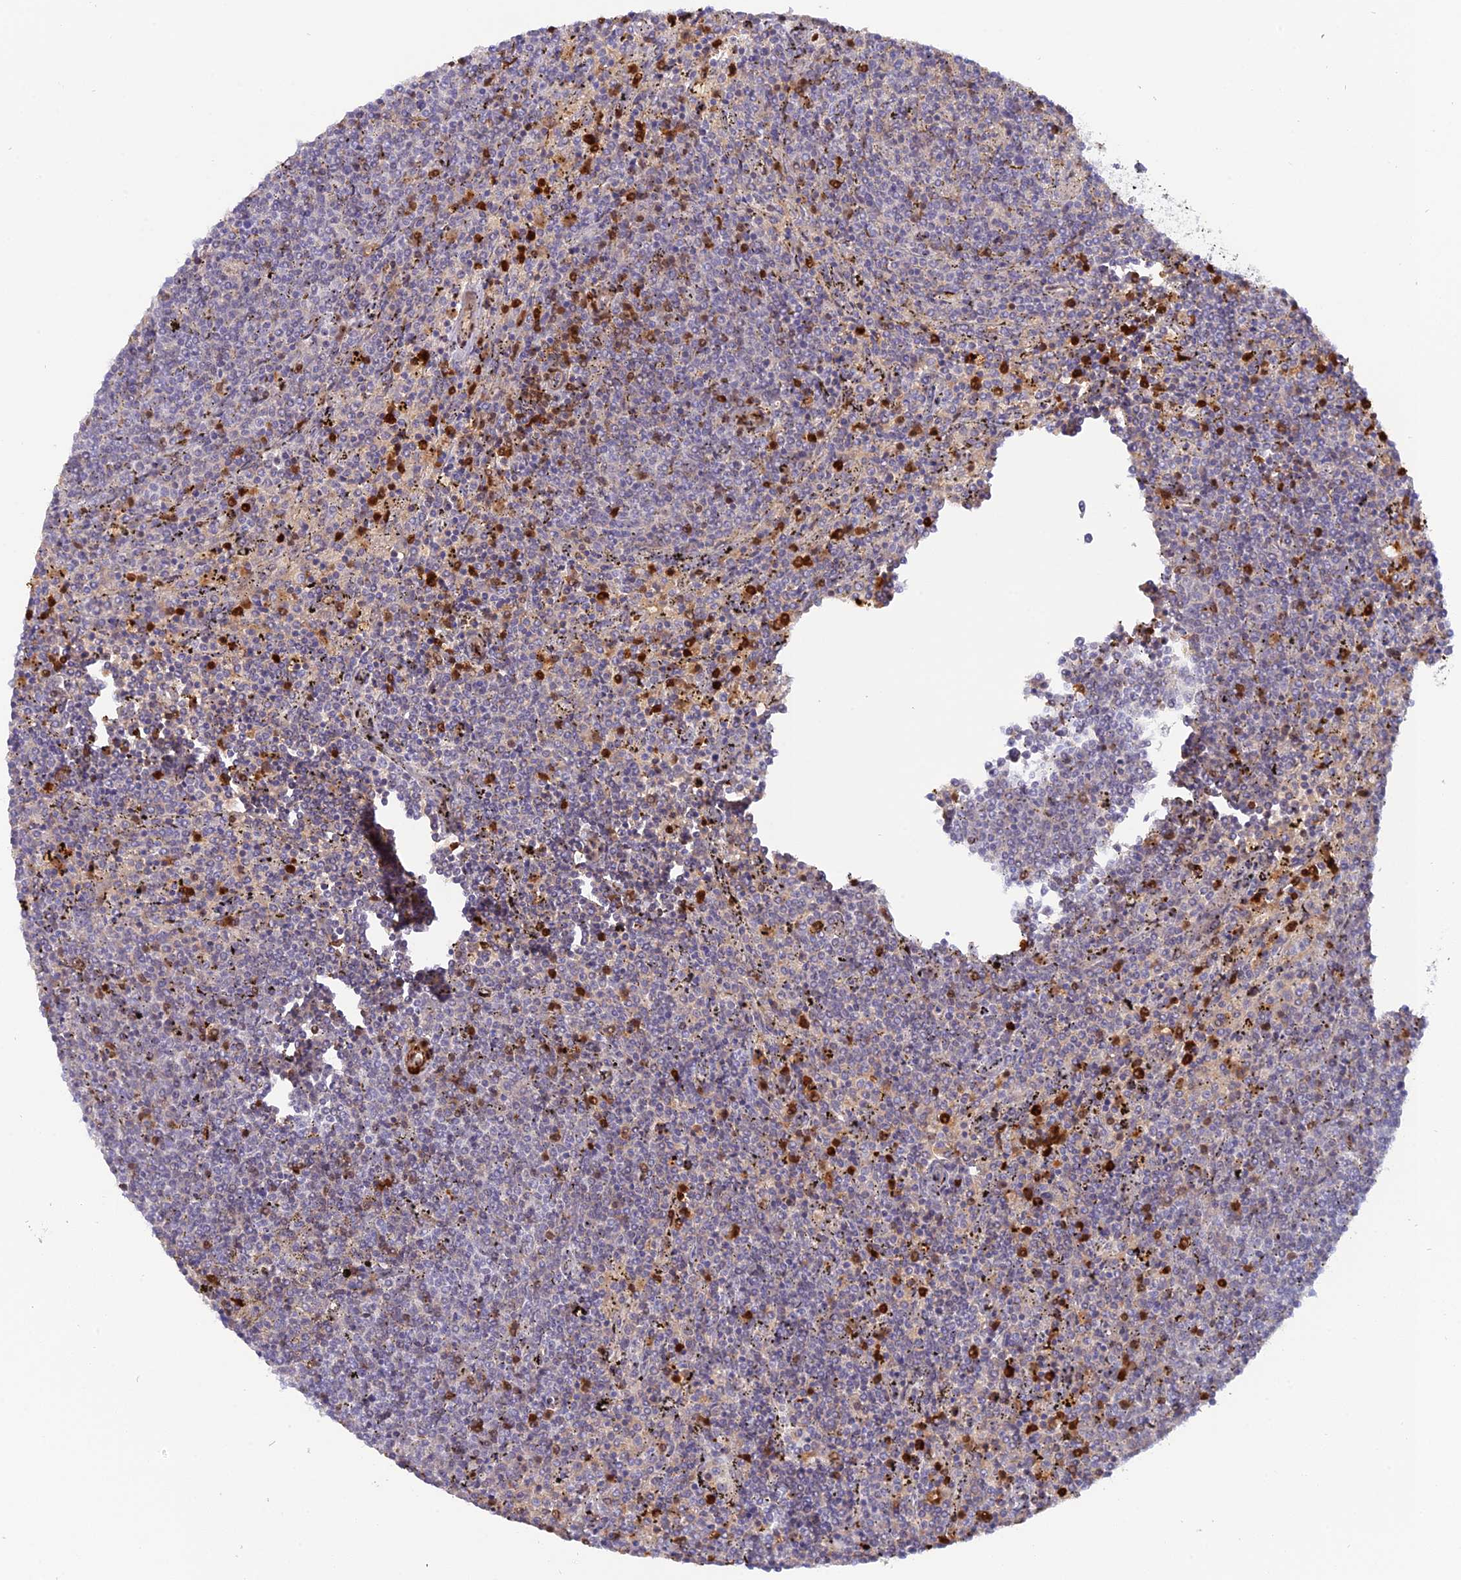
{"staining": {"intensity": "negative", "quantity": "none", "location": "none"}, "tissue": "lymphoma", "cell_type": "Tumor cells", "image_type": "cancer", "snomed": [{"axis": "morphology", "description": "Malignant lymphoma, non-Hodgkin's type, Low grade"}, {"axis": "topography", "description": "Spleen"}], "caption": "The photomicrograph reveals no staining of tumor cells in malignant lymphoma, non-Hodgkin's type (low-grade).", "gene": "PGBD4", "patient": {"sex": "female", "age": 50}}